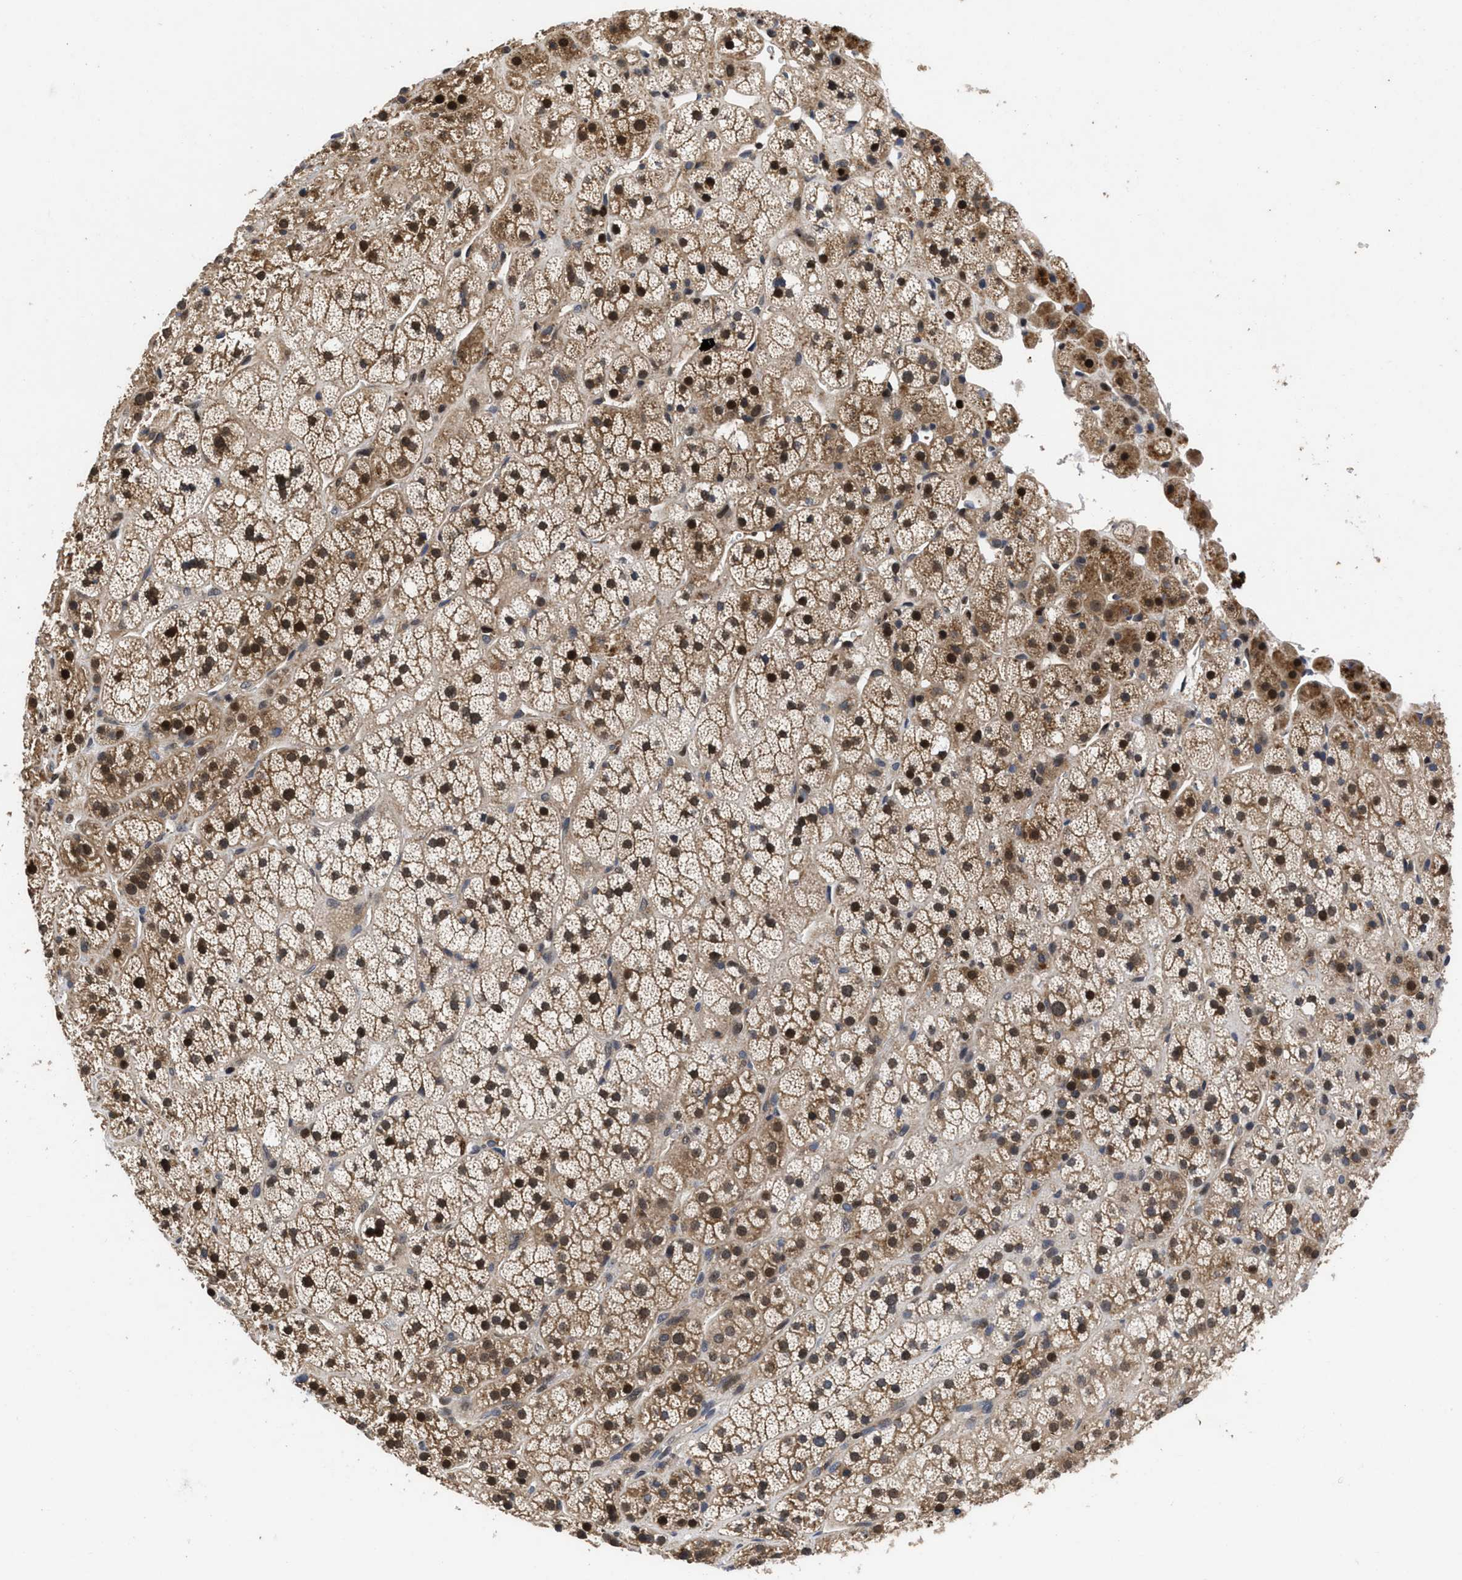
{"staining": {"intensity": "moderate", "quantity": ">75%", "location": "cytoplasmic/membranous,nuclear"}, "tissue": "adrenal gland", "cell_type": "Glandular cells", "image_type": "normal", "snomed": [{"axis": "morphology", "description": "Normal tissue, NOS"}, {"axis": "topography", "description": "Adrenal gland"}], "caption": "Moderate cytoplasmic/membranous,nuclear staining is seen in approximately >75% of glandular cells in unremarkable adrenal gland.", "gene": "FAM200A", "patient": {"sex": "male", "age": 56}}